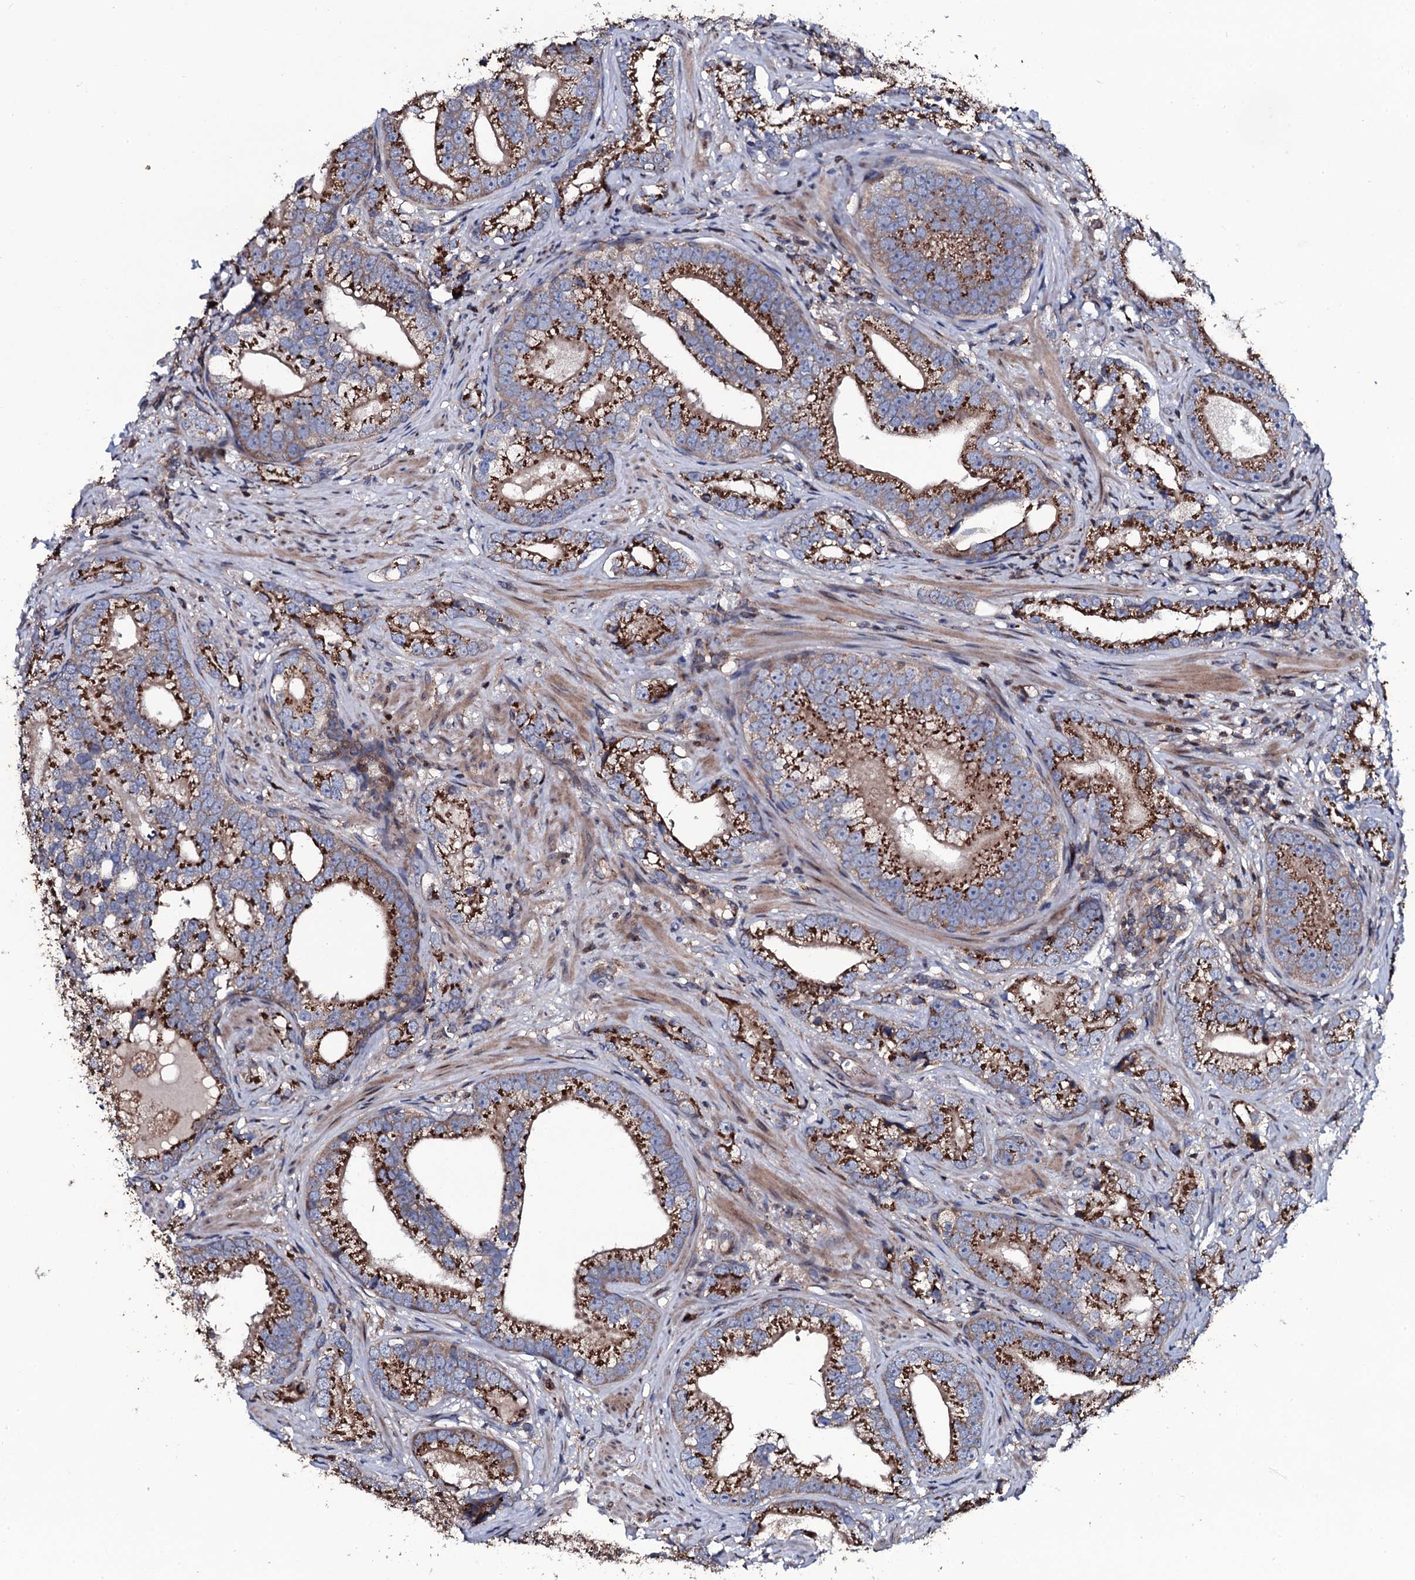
{"staining": {"intensity": "strong", "quantity": ">75%", "location": "cytoplasmic/membranous"}, "tissue": "prostate cancer", "cell_type": "Tumor cells", "image_type": "cancer", "snomed": [{"axis": "morphology", "description": "Adenocarcinoma, High grade"}, {"axis": "topography", "description": "Prostate"}], "caption": "A photomicrograph of prostate cancer stained for a protein demonstrates strong cytoplasmic/membranous brown staining in tumor cells.", "gene": "PLET1", "patient": {"sex": "male", "age": 75}}